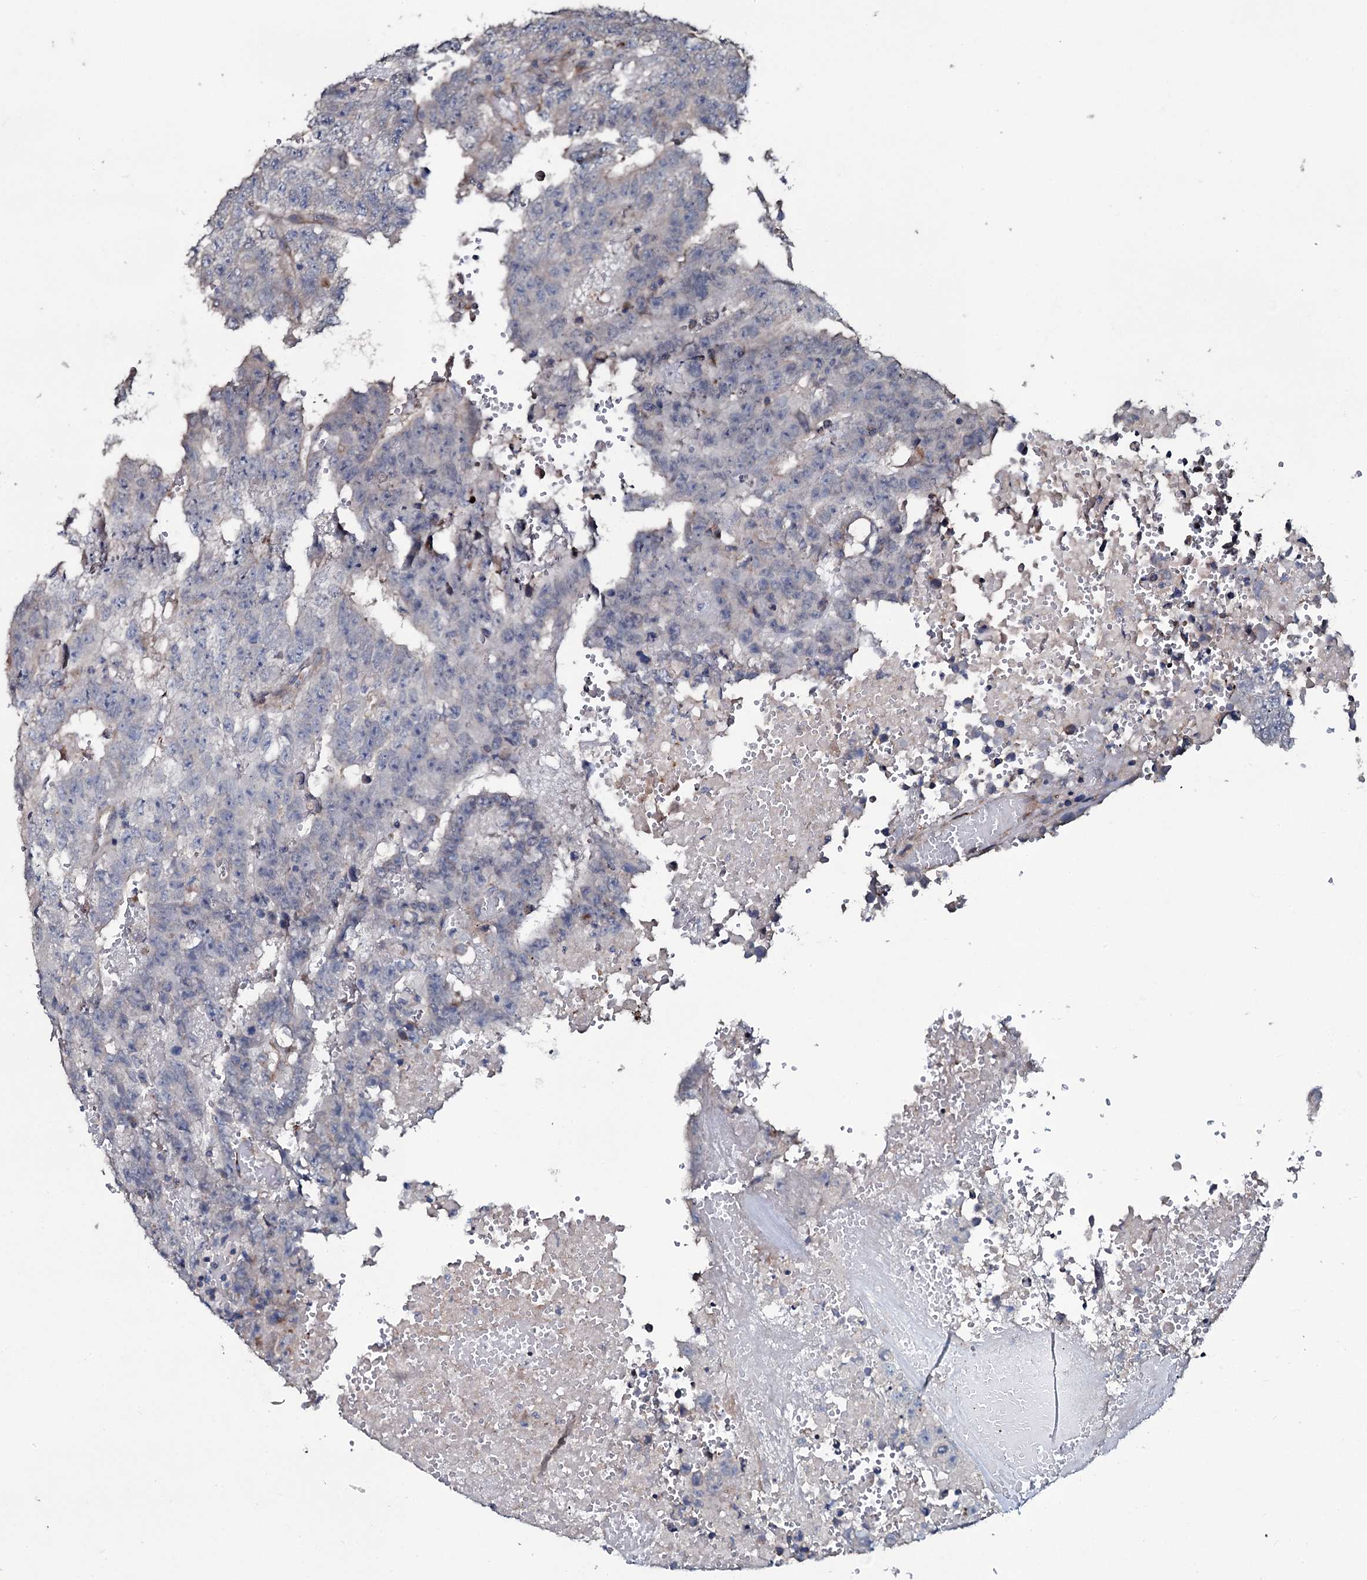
{"staining": {"intensity": "negative", "quantity": "none", "location": "none"}, "tissue": "testis cancer", "cell_type": "Tumor cells", "image_type": "cancer", "snomed": [{"axis": "morphology", "description": "Carcinoma, Embryonal, NOS"}, {"axis": "topography", "description": "Testis"}], "caption": "High magnification brightfield microscopy of embryonal carcinoma (testis) stained with DAB (brown) and counterstained with hematoxylin (blue): tumor cells show no significant positivity.", "gene": "IL12B", "patient": {"sex": "male", "age": 25}}